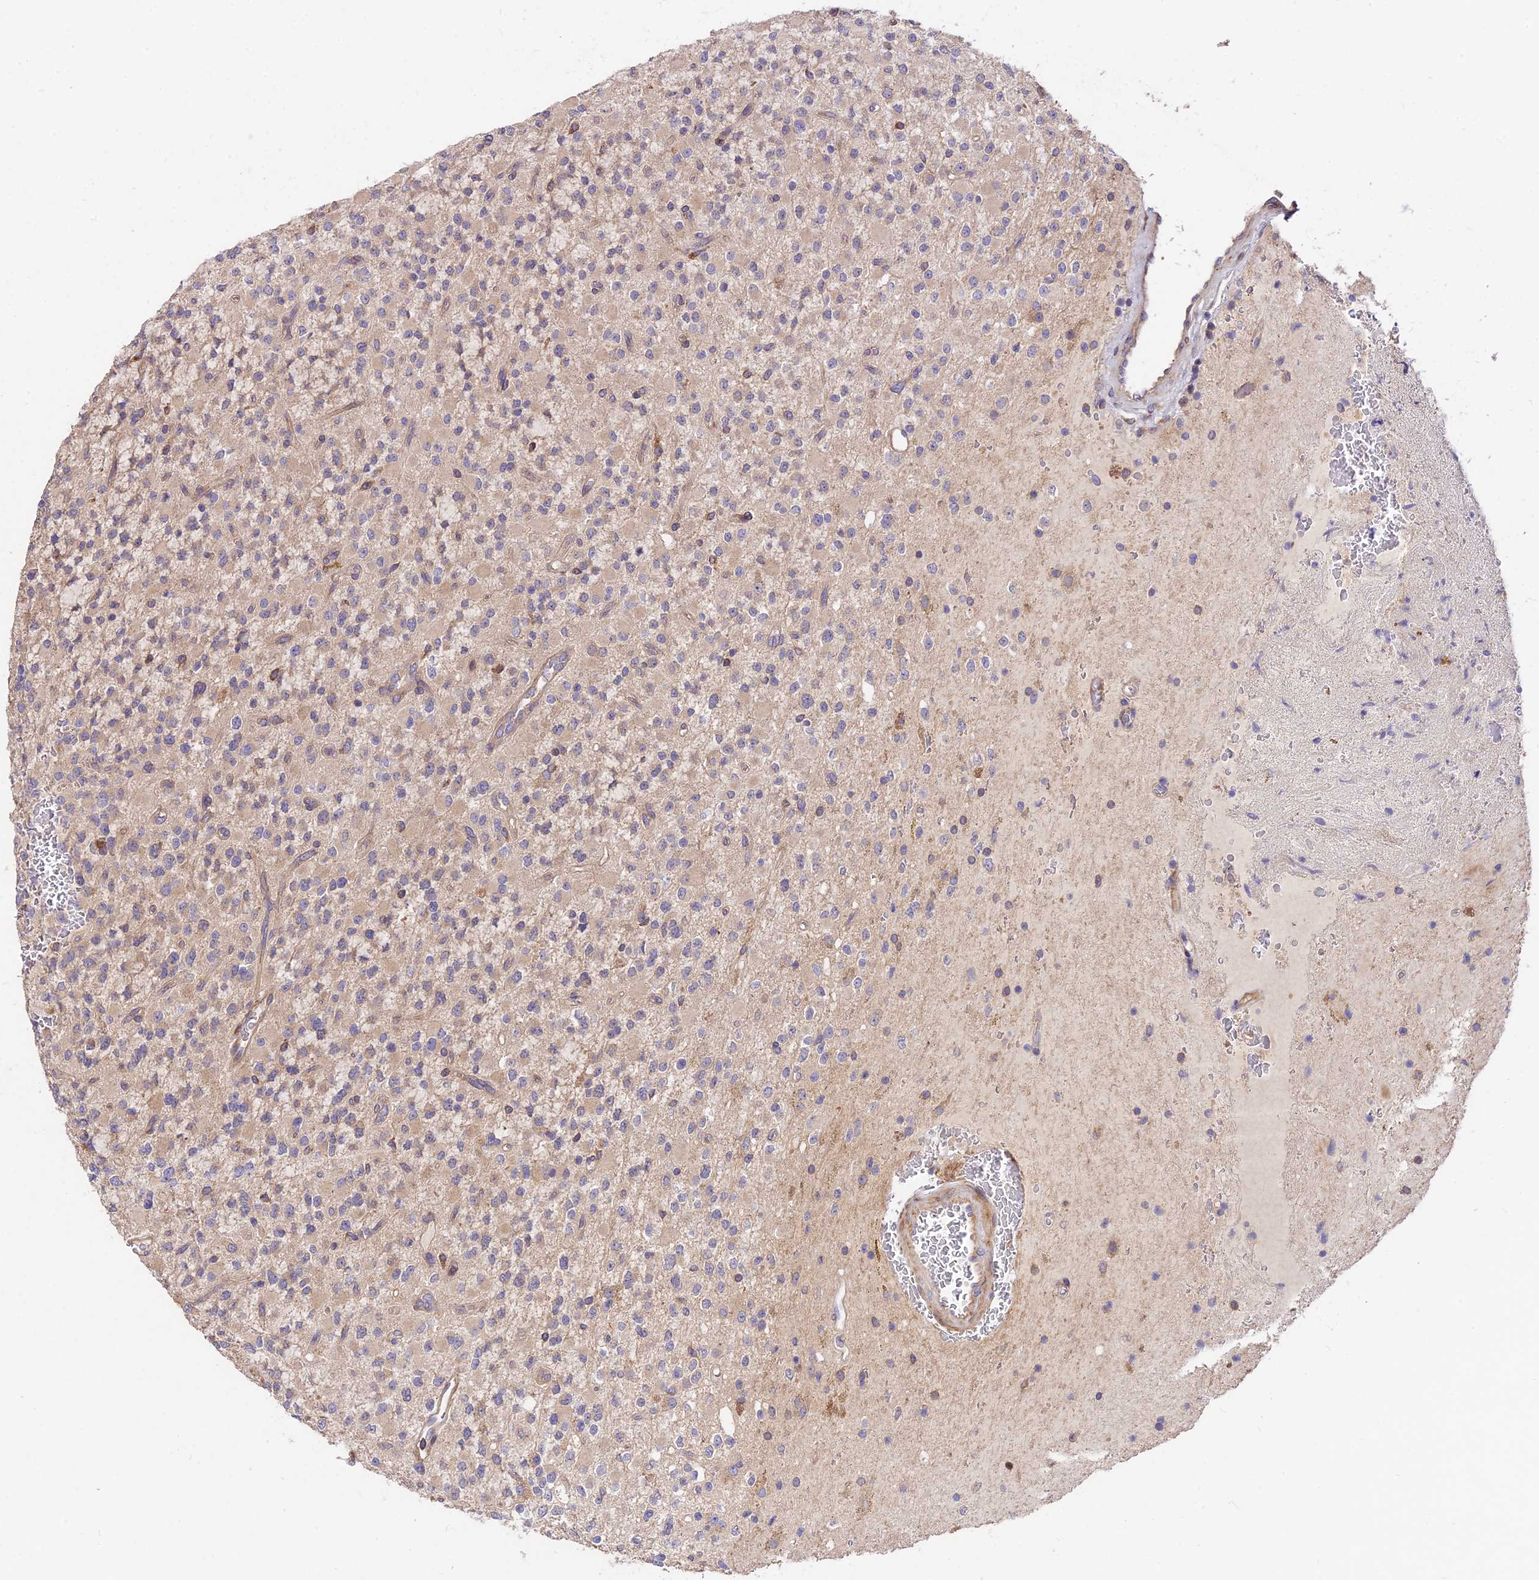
{"staining": {"intensity": "weak", "quantity": "25%-75%", "location": "cytoplasmic/membranous"}, "tissue": "glioma", "cell_type": "Tumor cells", "image_type": "cancer", "snomed": [{"axis": "morphology", "description": "Glioma, malignant, High grade"}, {"axis": "topography", "description": "Brain"}], "caption": "Brown immunohistochemical staining in high-grade glioma (malignant) displays weak cytoplasmic/membranous expression in about 25%-75% of tumor cells. The staining was performed using DAB (3,3'-diaminobenzidine), with brown indicating positive protein expression. Nuclei are stained blue with hematoxylin.", "gene": "ROCK1", "patient": {"sex": "male", "age": 34}}